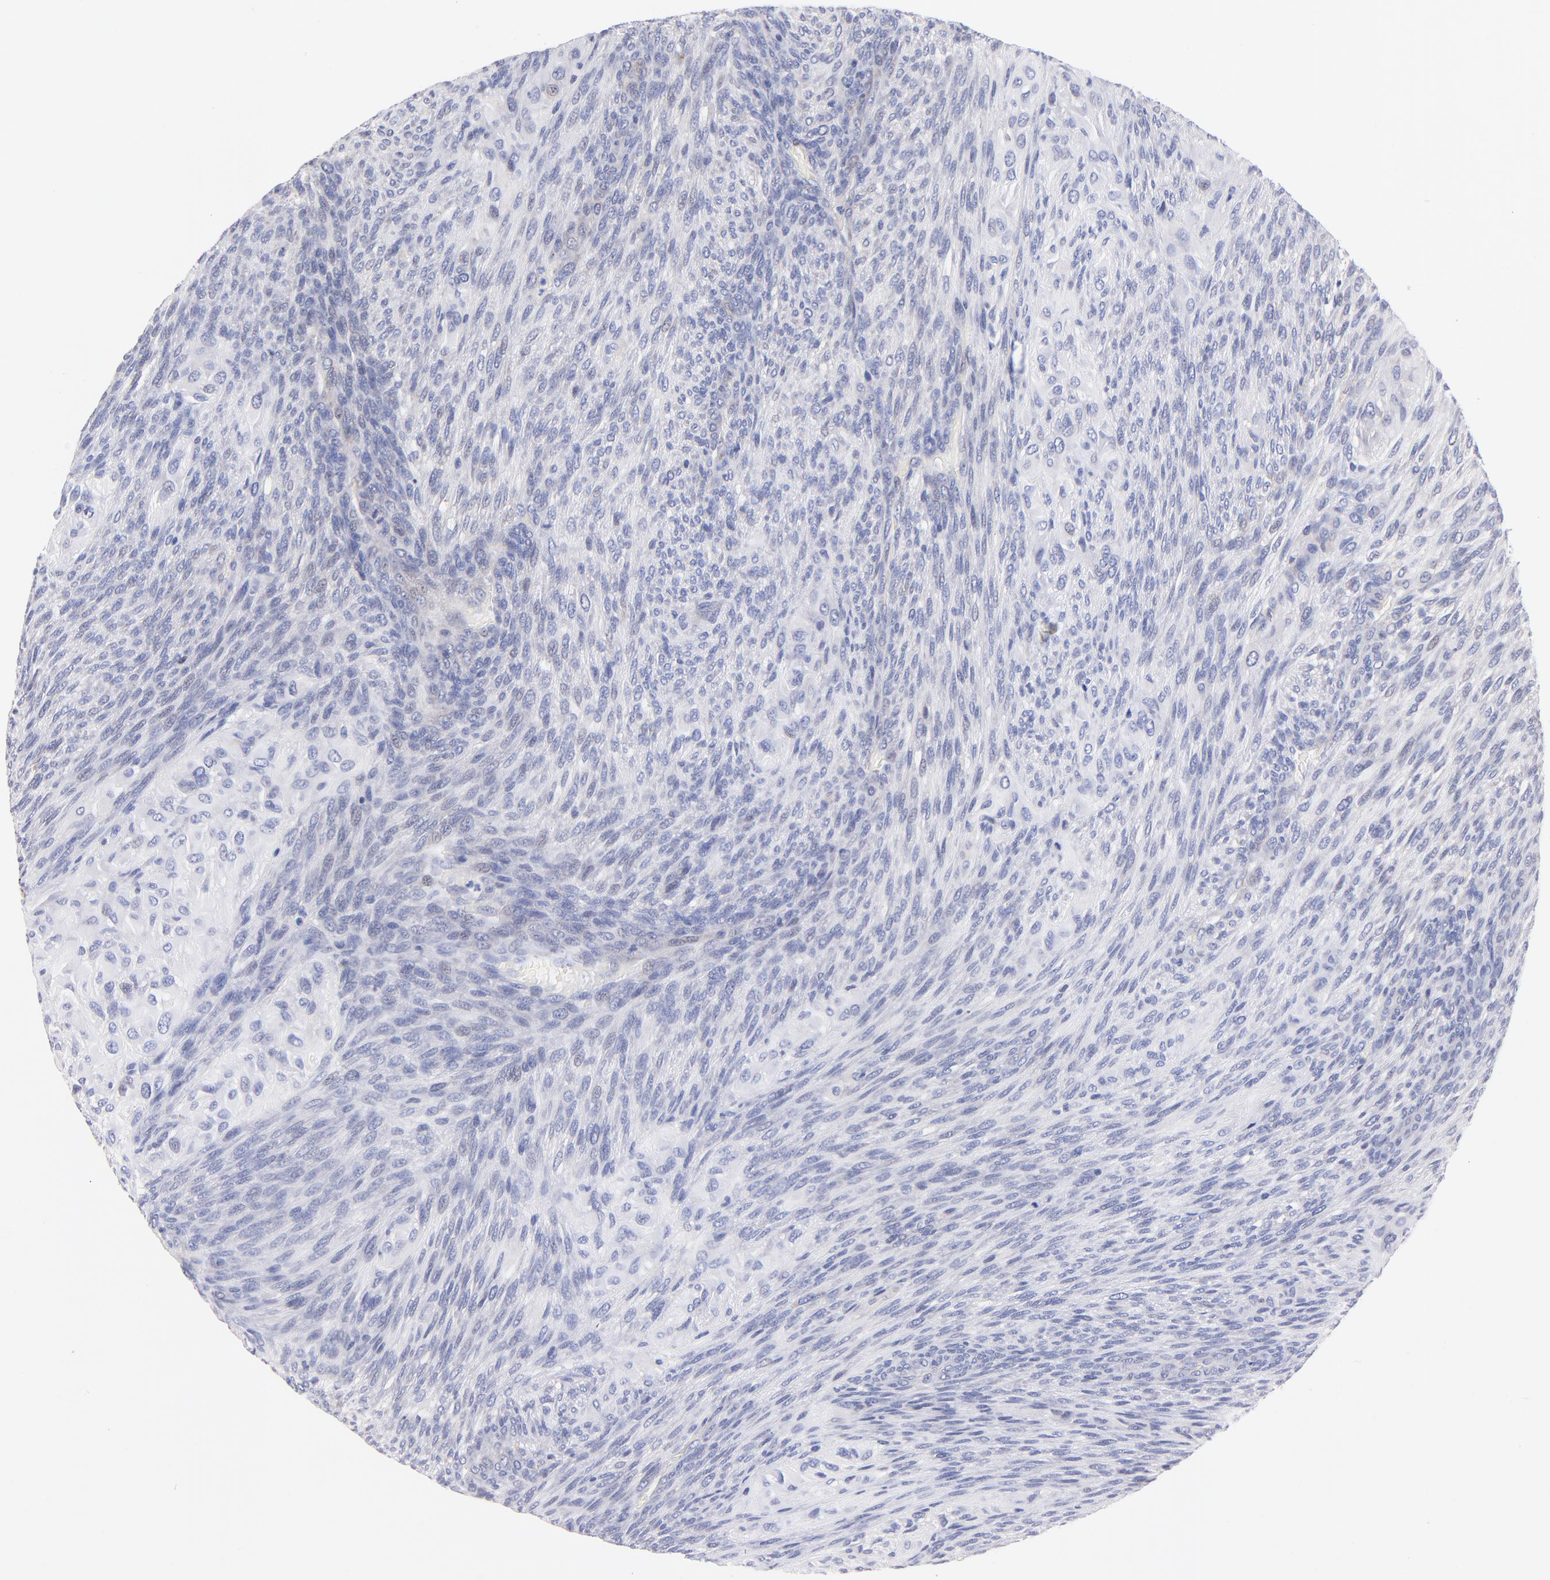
{"staining": {"intensity": "negative", "quantity": "none", "location": "none"}, "tissue": "glioma", "cell_type": "Tumor cells", "image_type": "cancer", "snomed": [{"axis": "morphology", "description": "Glioma, malignant, High grade"}, {"axis": "topography", "description": "Cerebral cortex"}], "caption": "Tumor cells are negative for protein expression in human malignant glioma (high-grade).", "gene": "ZNF155", "patient": {"sex": "female", "age": 55}}